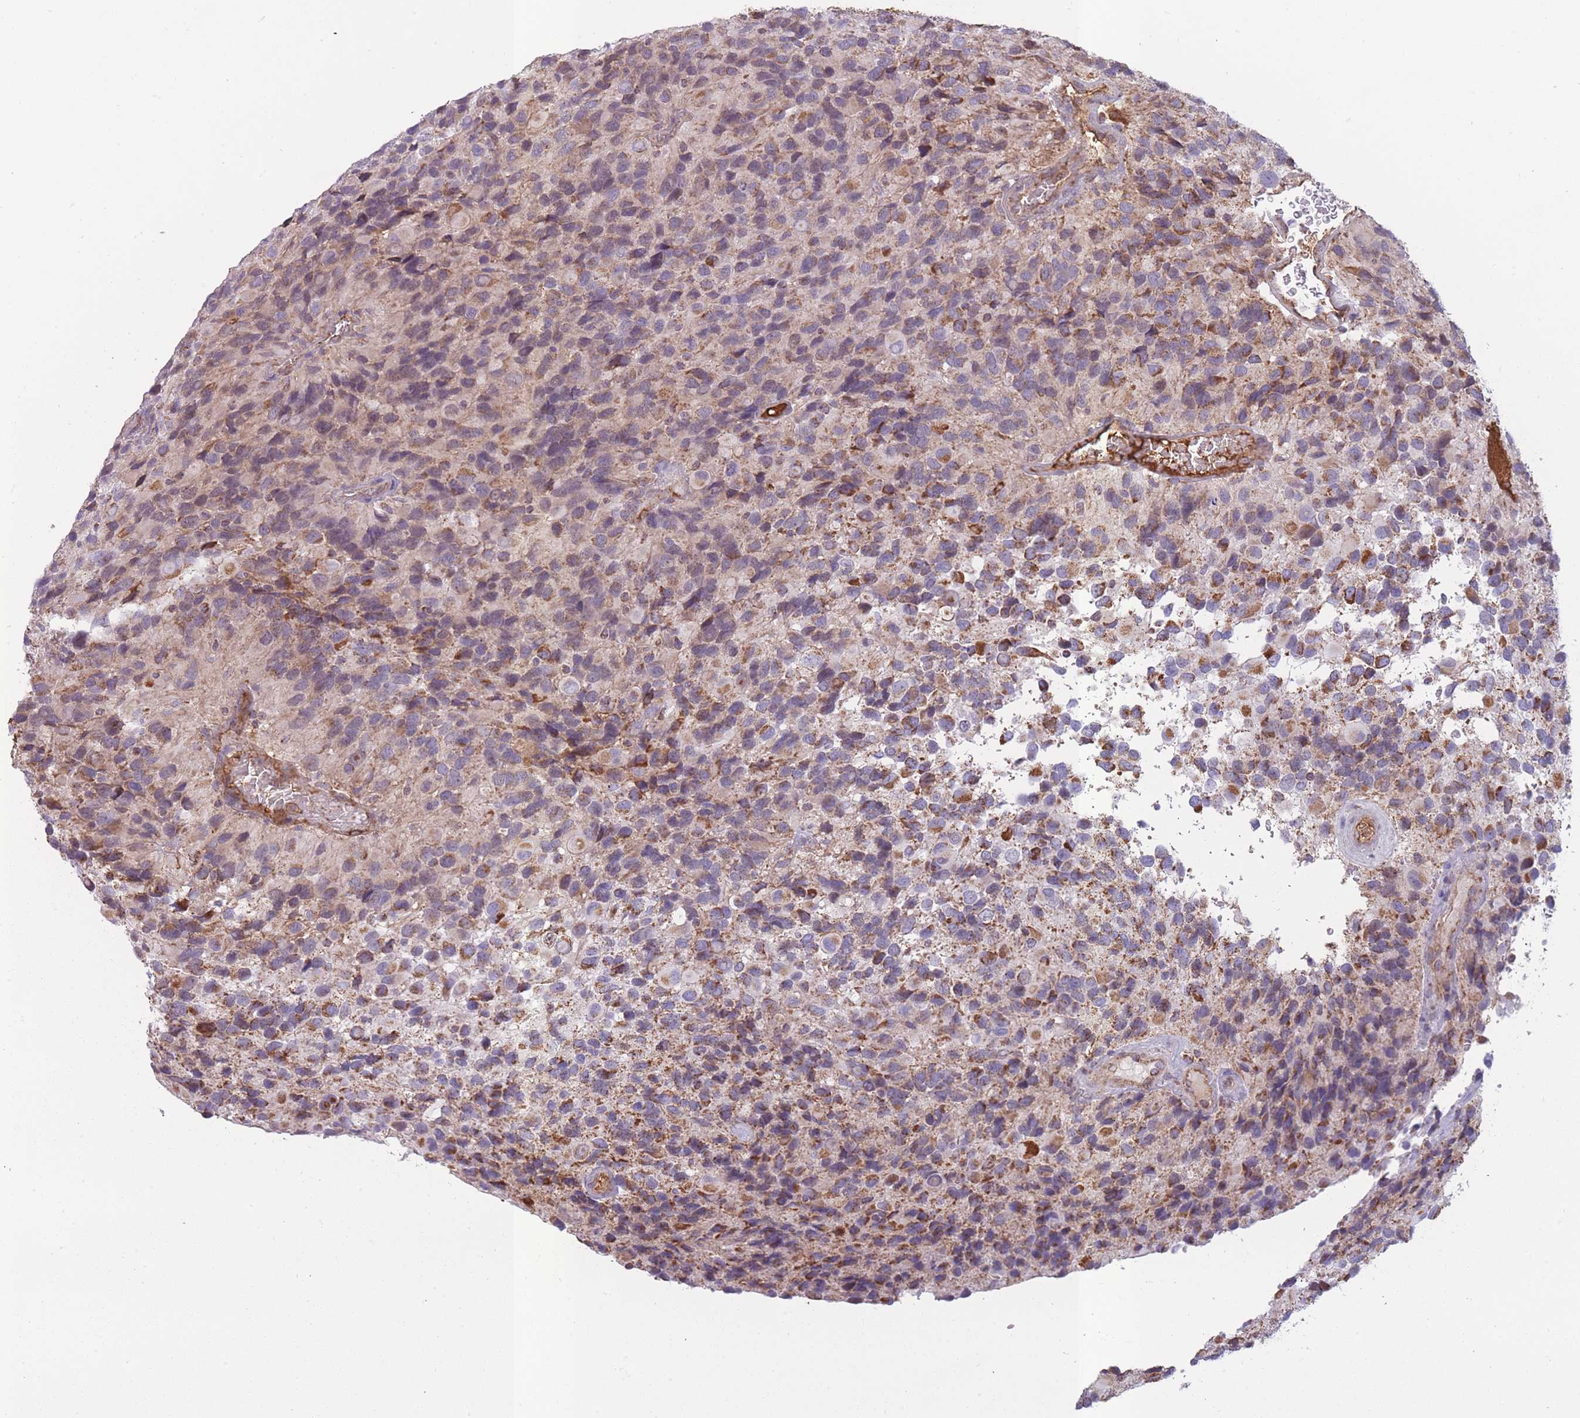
{"staining": {"intensity": "weak", "quantity": "25%-75%", "location": "cytoplasmic/membranous"}, "tissue": "glioma", "cell_type": "Tumor cells", "image_type": "cancer", "snomed": [{"axis": "morphology", "description": "Glioma, malignant, High grade"}, {"axis": "topography", "description": "Brain"}], "caption": "Immunohistochemistry (IHC) (DAB) staining of glioma exhibits weak cytoplasmic/membranous protein positivity in approximately 25%-75% of tumor cells. (brown staining indicates protein expression, while blue staining denotes nuclei).", "gene": "KAT2A", "patient": {"sex": "male", "age": 77}}